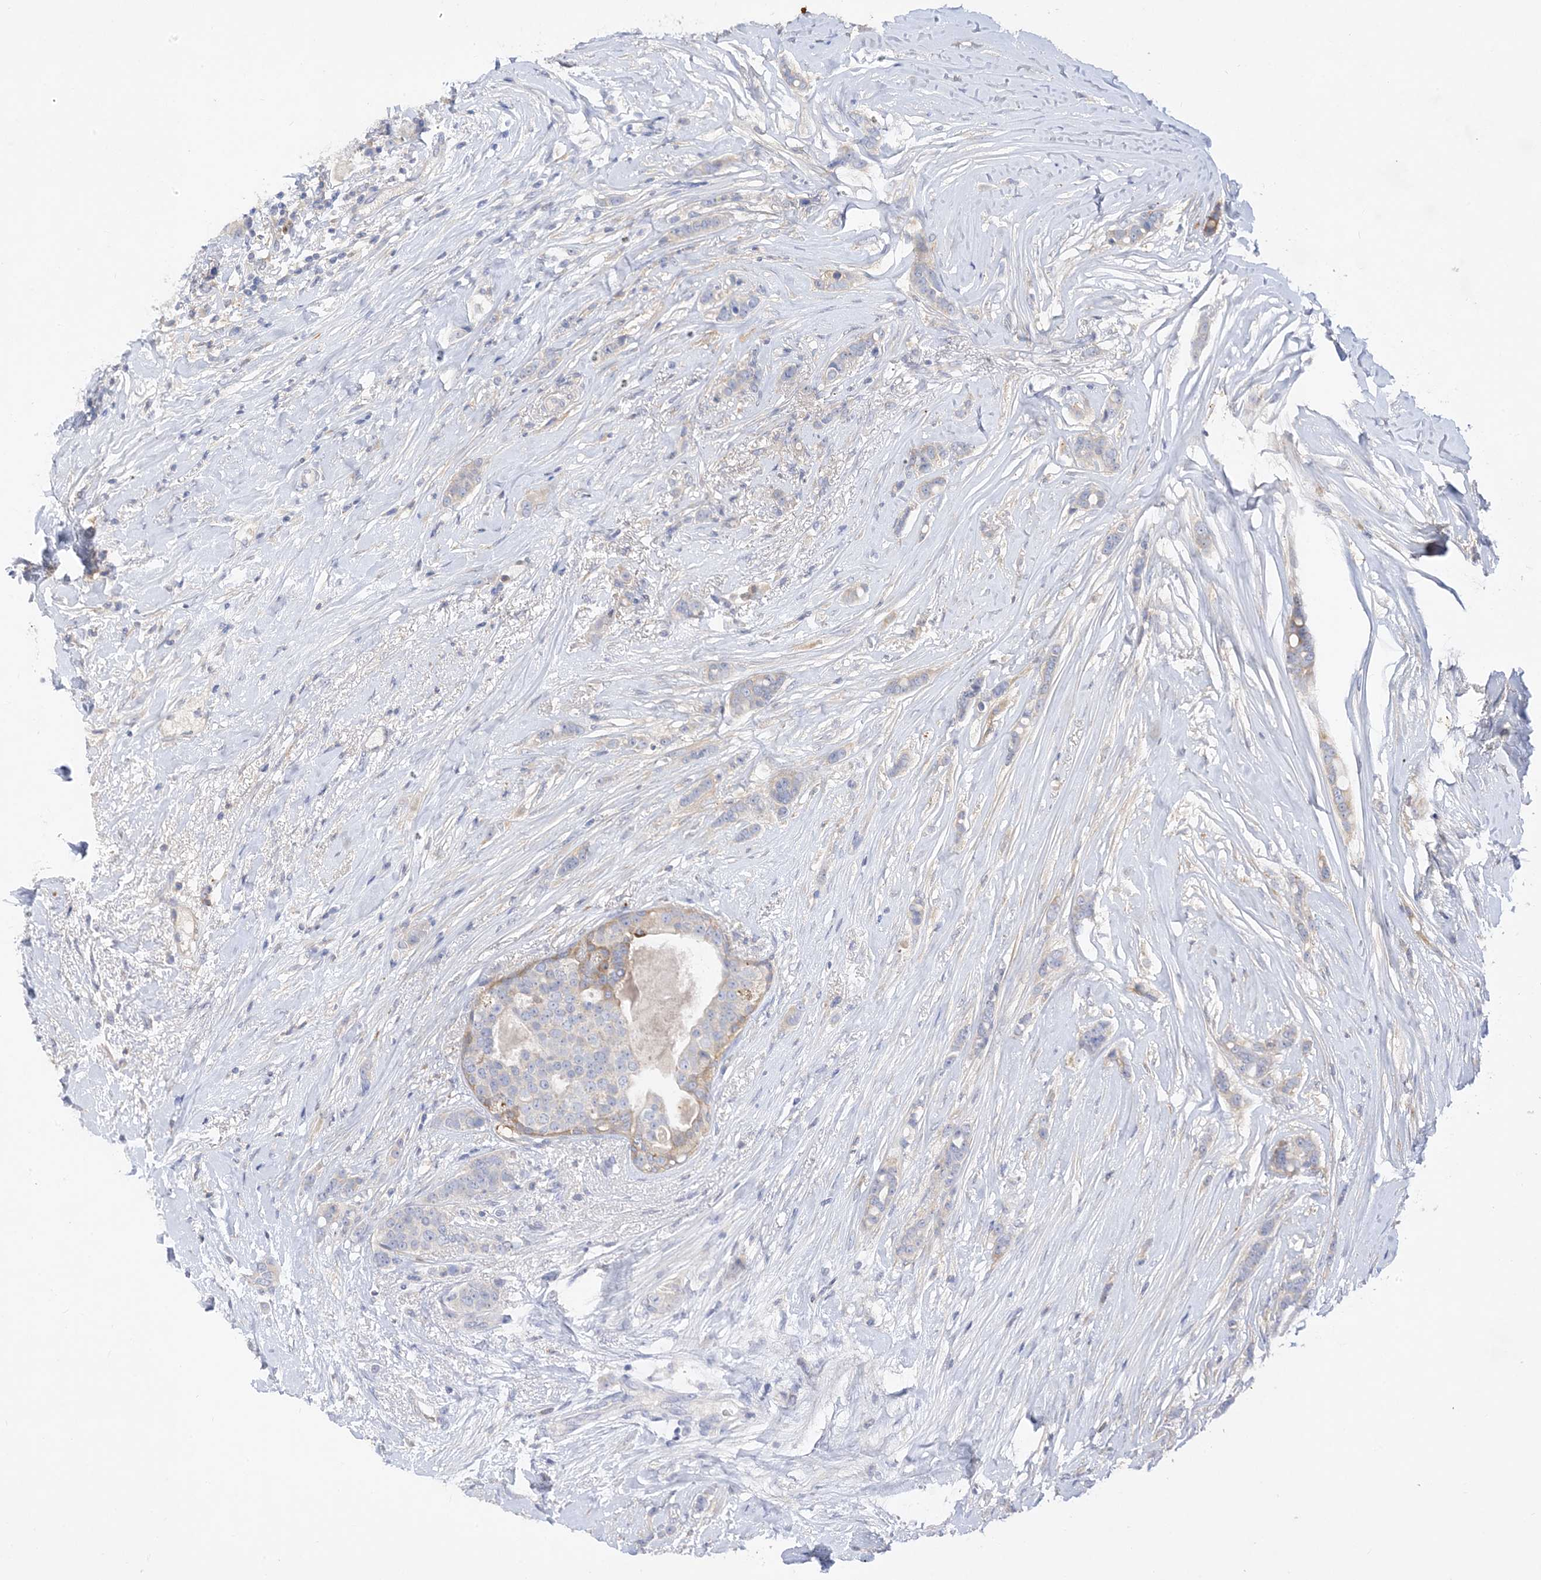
{"staining": {"intensity": "weak", "quantity": "<25%", "location": "cytoplasmic/membranous"}, "tissue": "breast cancer", "cell_type": "Tumor cells", "image_type": "cancer", "snomed": [{"axis": "morphology", "description": "Lobular carcinoma"}, {"axis": "topography", "description": "Breast"}], "caption": "High power microscopy histopathology image of an IHC photomicrograph of breast cancer, revealing no significant positivity in tumor cells.", "gene": "ARV1", "patient": {"sex": "female", "age": 51}}